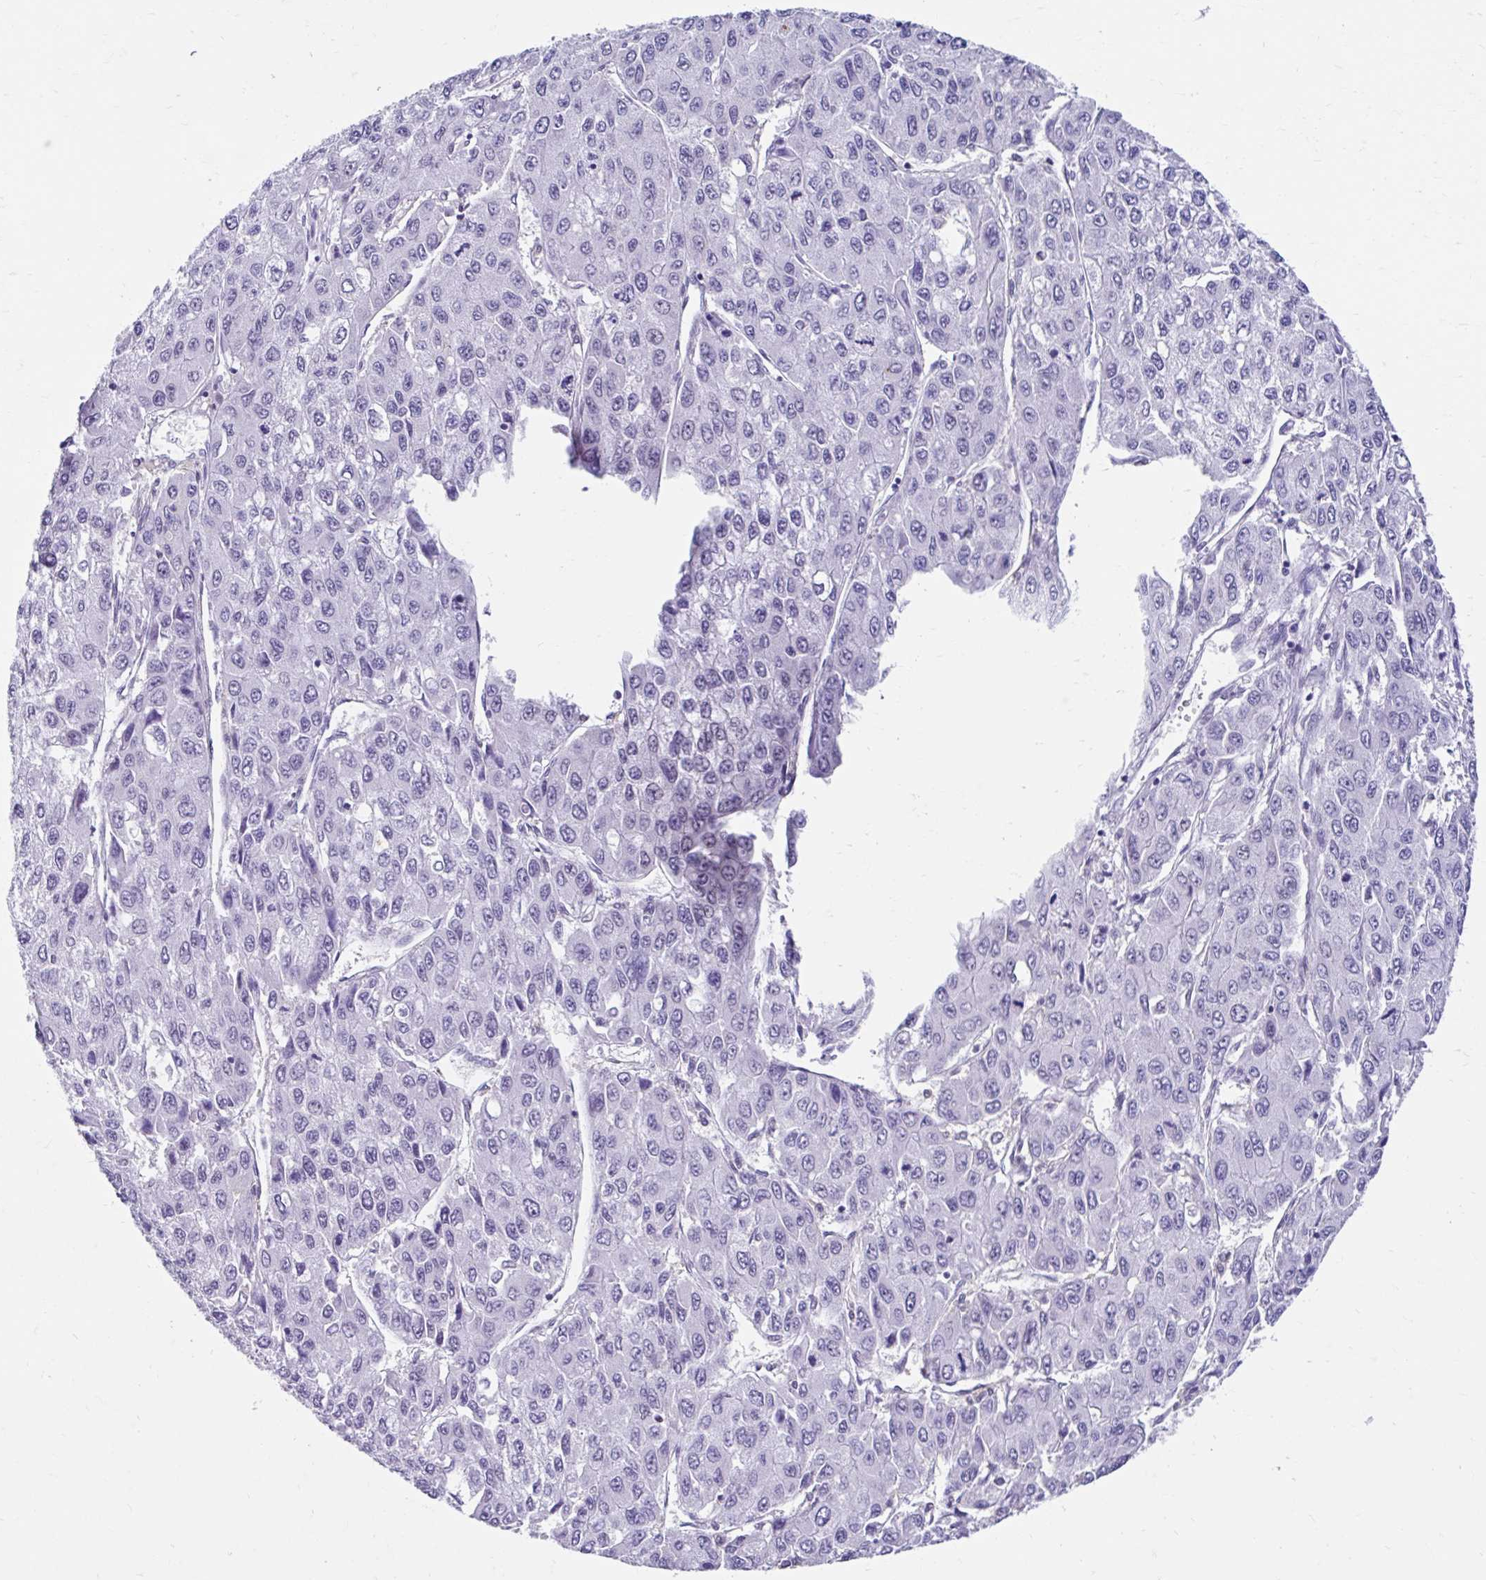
{"staining": {"intensity": "negative", "quantity": "none", "location": "none"}, "tissue": "liver cancer", "cell_type": "Tumor cells", "image_type": "cancer", "snomed": [{"axis": "morphology", "description": "Carcinoma, Hepatocellular, NOS"}, {"axis": "topography", "description": "Liver"}], "caption": "Protein analysis of liver cancer exhibits no significant expression in tumor cells. (Stains: DAB (3,3'-diaminobenzidine) immunohistochemistry (IHC) with hematoxylin counter stain, Microscopy: brightfield microscopy at high magnification).", "gene": "DCAF17", "patient": {"sex": "female", "age": 66}}